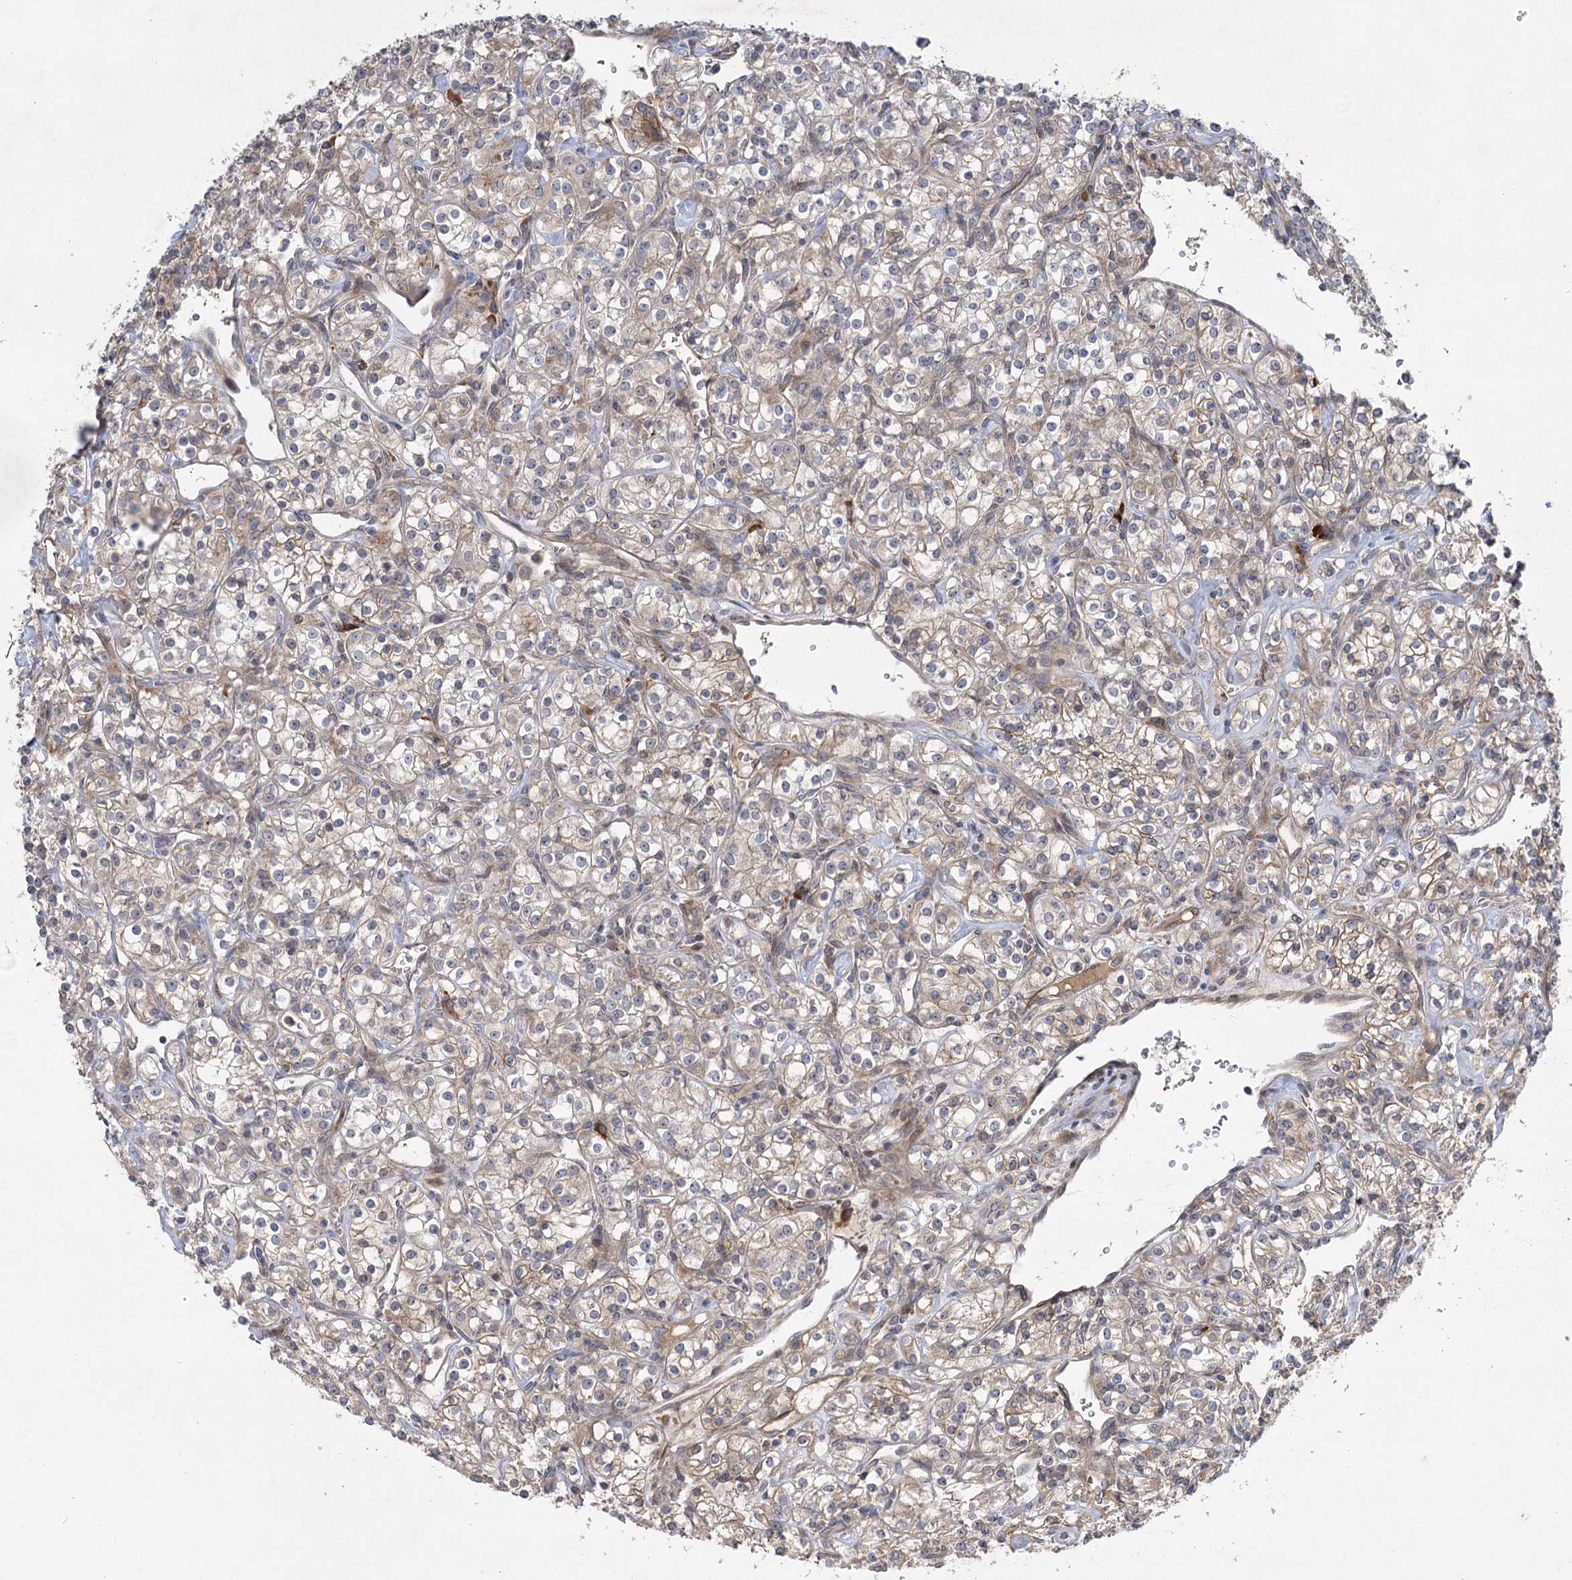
{"staining": {"intensity": "weak", "quantity": "<25%", "location": "cytoplasmic/membranous"}, "tissue": "renal cancer", "cell_type": "Tumor cells", "image_type": "cancer", "snomed": [{"axis": "morphology", "description": "Adenocarcinoma, NOS"}, {"axis": "topography", "description": "Kidney"}], "caption": "Tumor cells show no significant expression in renal adenocarcinoma.", "gene": "KCNN2", "patient": {"sex": "male", "age": 77}}